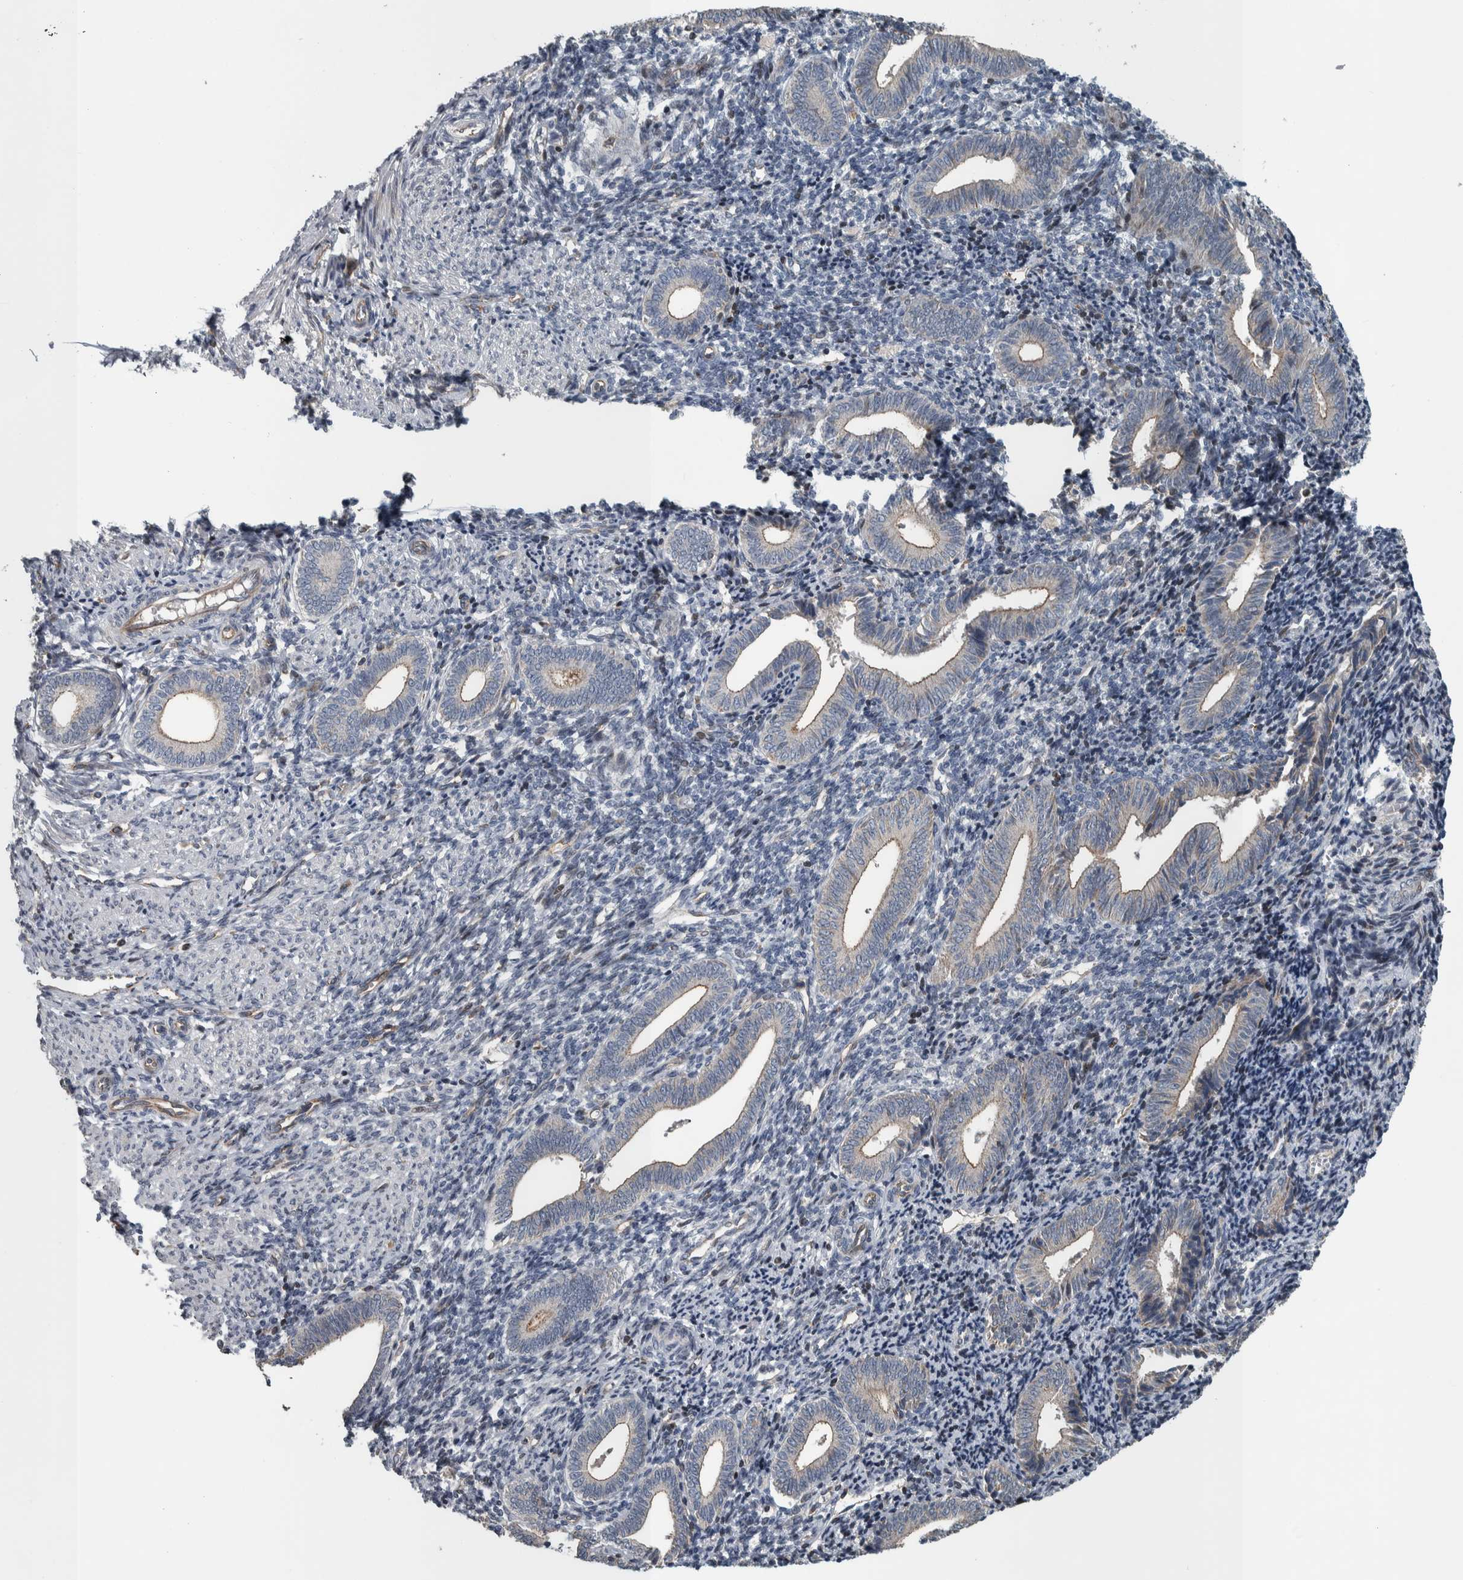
{"staining": {"intensity": "negative", "quantity": "none", "location": "none"}, "tissue": "endometrium", "cell_type": "Cells in endometrial stroma", "image_type": "normal", "snomed": [{"axis": "morphology", "description": "Normal tissue, NOS"}, {"axis": "topography", "description": "Uterus"}, {"axis": "topography", "description": "Endometrium"}], "caption": "A micrograph of endometrium stained for a protein demonstrates no brown staining in cells in endometrial stroma. The staining was performed using DAB to visualize the protein expression in brown, while the nuclei were stained in blue with hematoxylin (Magnification: 20x).", "gene": "BAIAP2L1", "patient": {"sex": "female", "age": 33}}